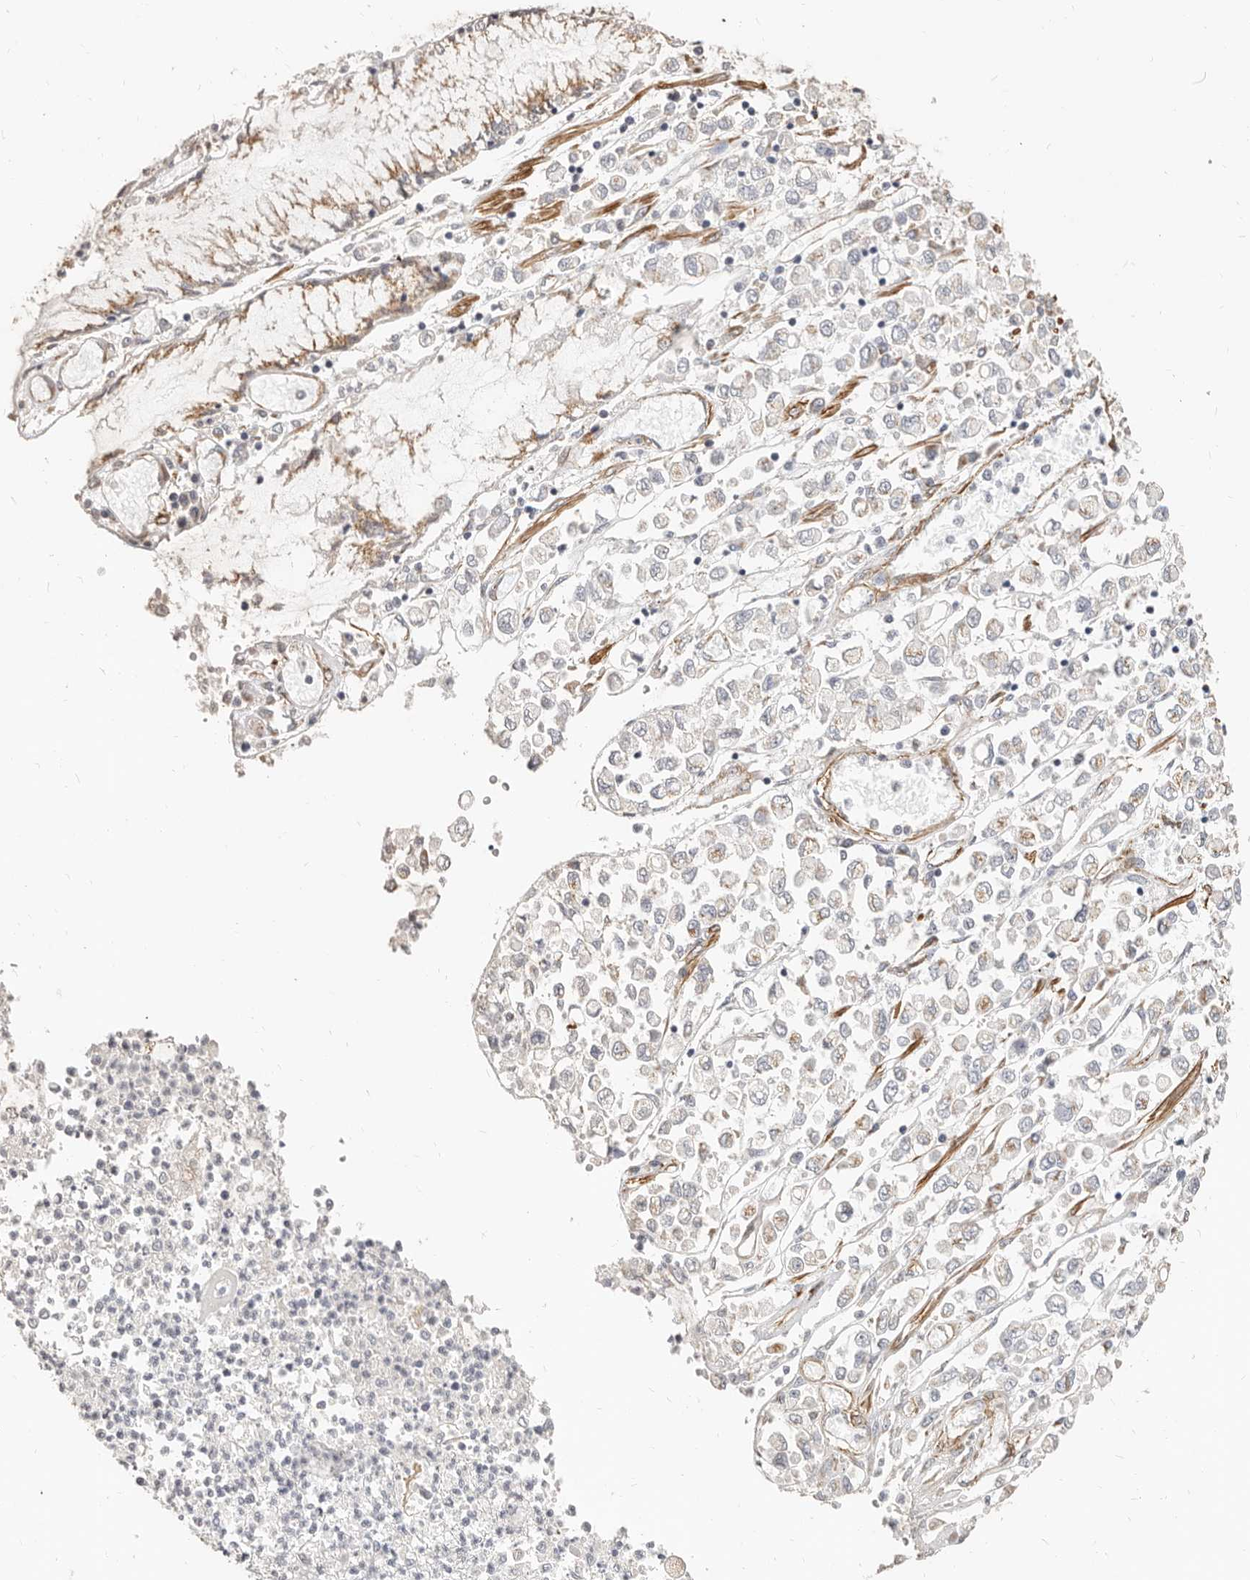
{"staining": {"intensity": "moderate", "quantity": "25%-75%", "location": "cytoplasmic/membranous"}, "tissue": "stomach cancer", "cell_type": "Tumor cells", "image_type": "cancer", "snomed": [{"axis": "morphology", "description": "Adenocarcinoma, NOS"}, {"axis": "topography", "description": "Stomach"}], "caption": "Stomach cancer (adenocarcinoma) was stained to show a protein in brown. There is medium levels of moderate cytoplasmic/membranous staining in about 25%-75% of tumor cells.", "gene": "RABAC1", "patient": {"sex": "female", "age": 76}}